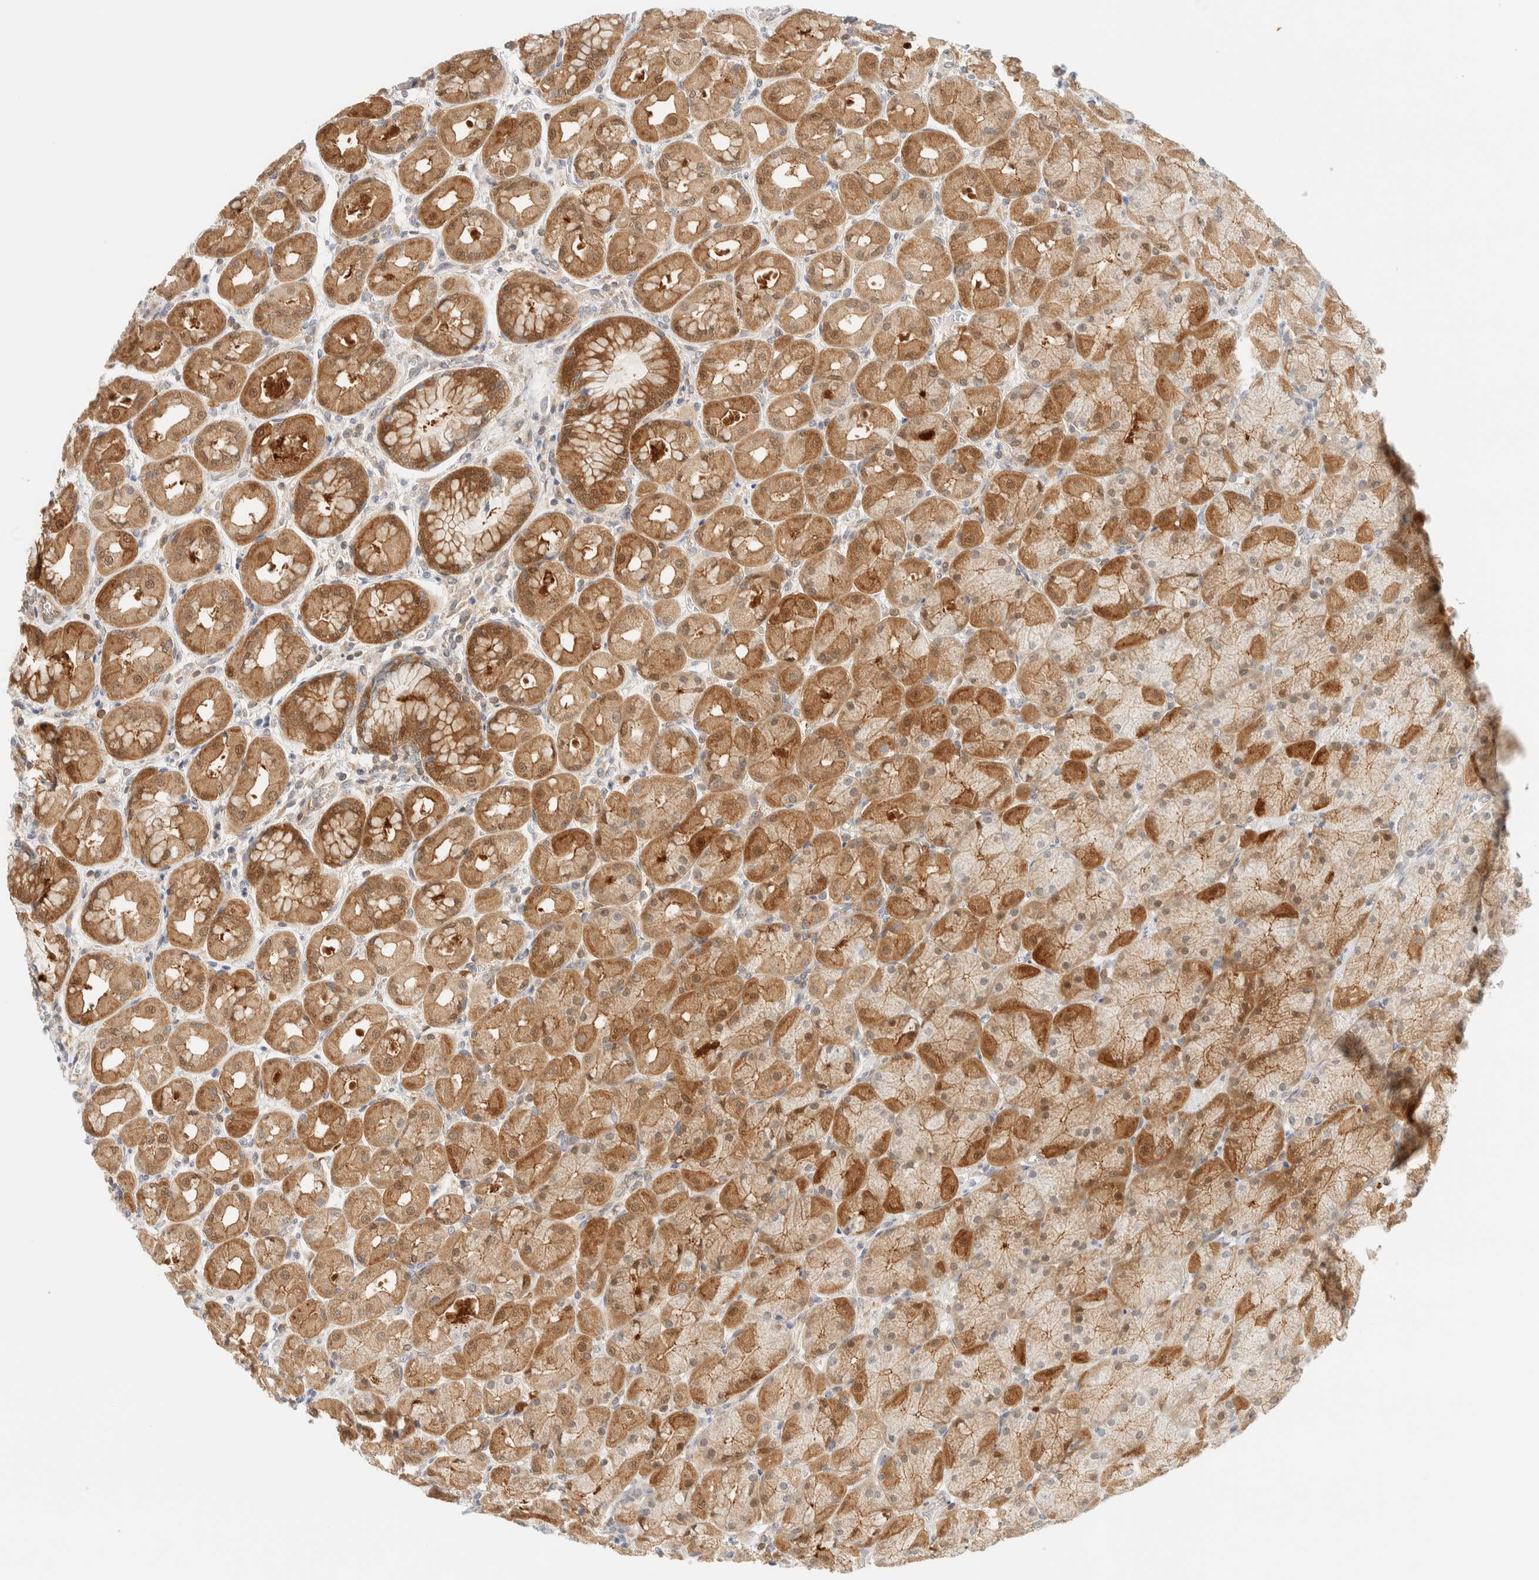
{"staining": {"intensity": "strong", "quantity": ">75%", "location": "cytoplasmic/membranous"}, "tissue": "stomach", "cell_type": "Glandular cells", "image_type": "normal", "snomed": [{"axis": "morphology", "description": "Normal tissue, NOS"}, {"axis": "topography", "description": "Stomach, upper"}], "caption": "Immunohistochemistry of unremarkable stomach demonstrates high levels of strong cytoplasmic/membranous positivity in about >75% of glandular cells.", "gene": "PCYT2", "patient": {"sex": "female", "age": 56}}